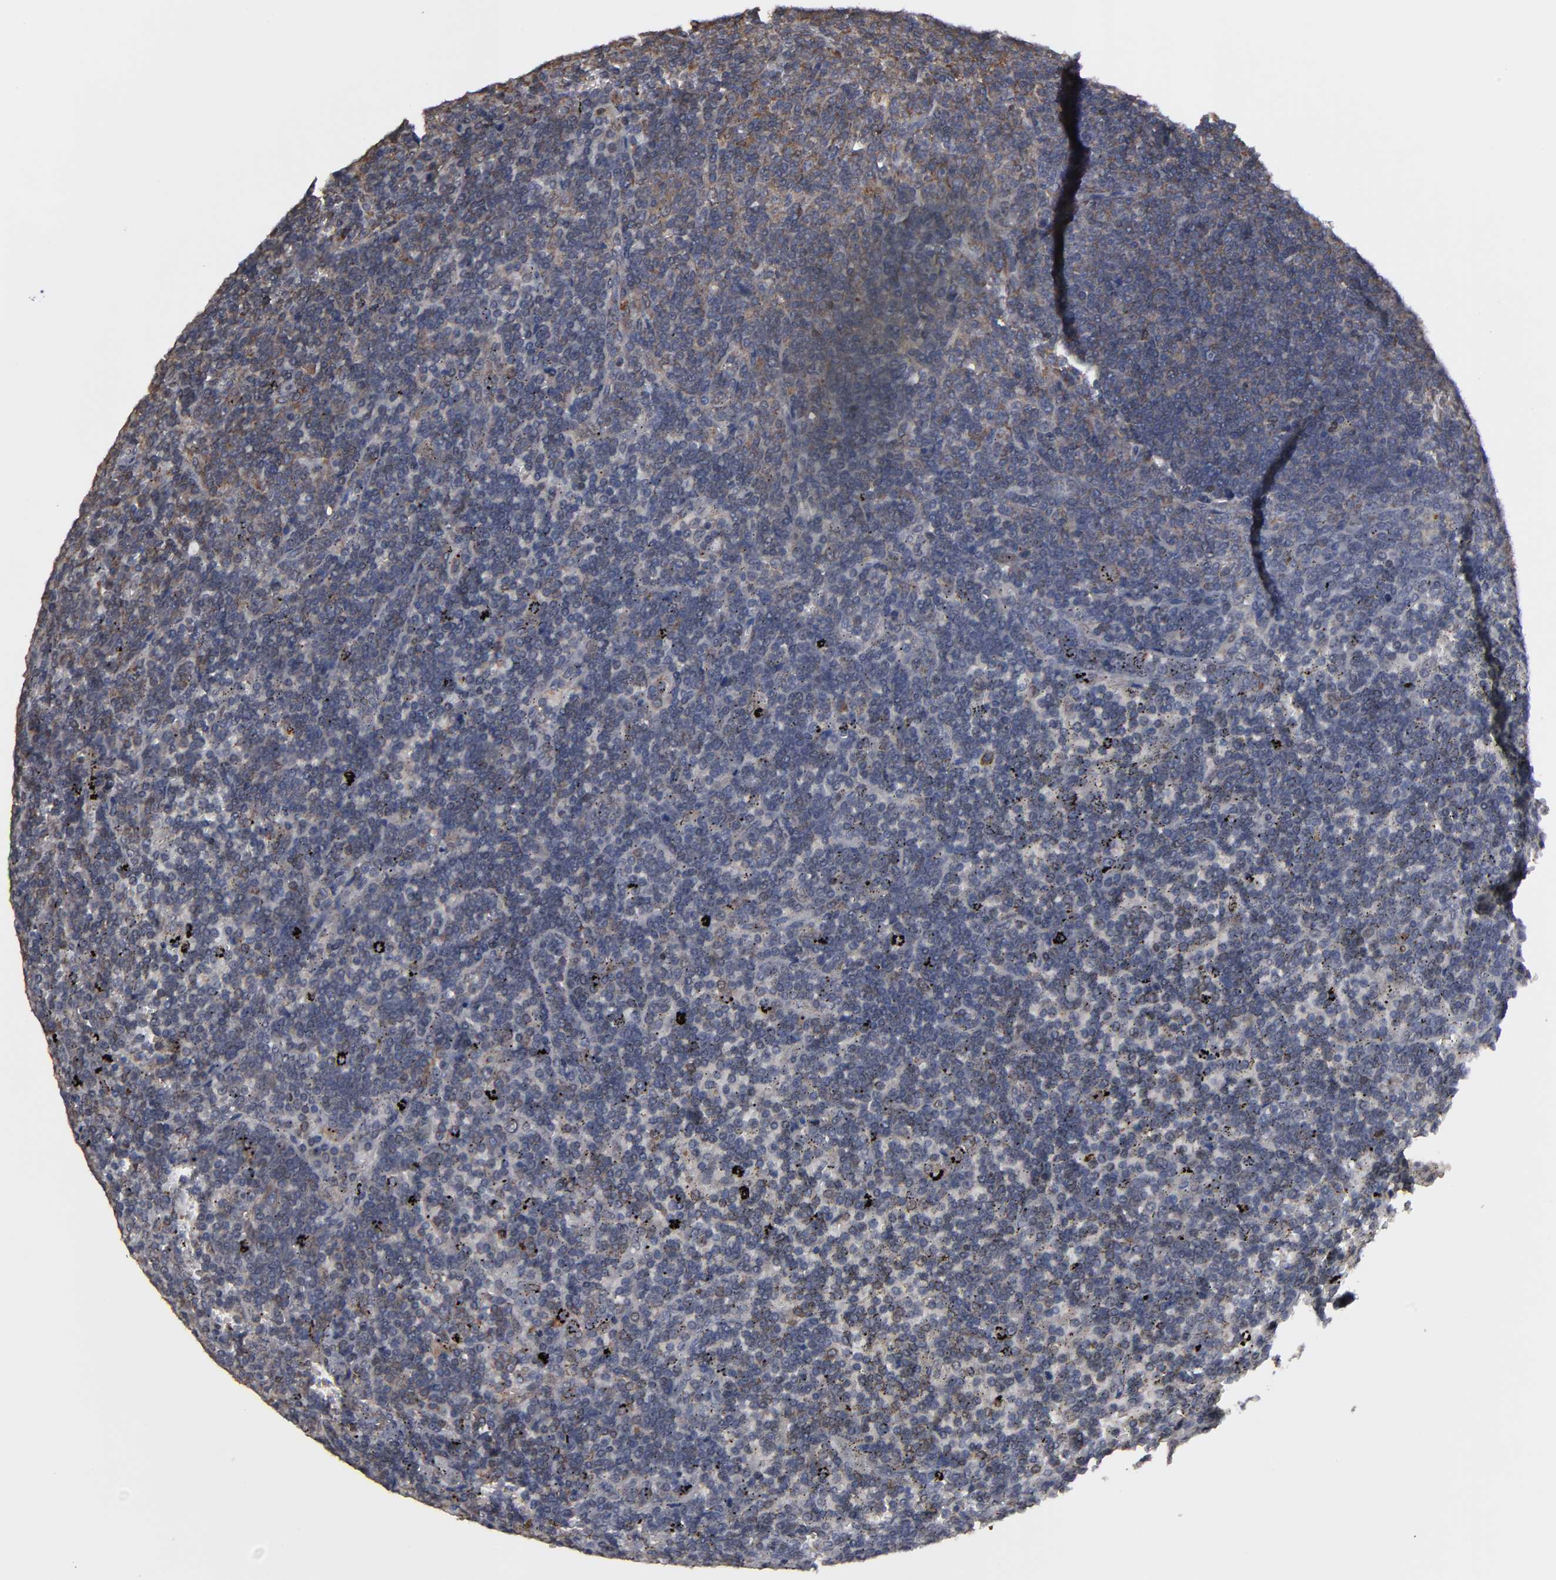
{"staining": {"intensity": "moderate", "quantity": ">75%", "location": "cytoplasmic/membranous,nuclear"}, "tissue": "lymphoma", "cell_type": "Tumor cells", "image_type": "cancer", "snomed": [{"axis": "morphology", "description": "Malignant lymphoma, non-Hodgkin's type, Low grade"}, {"axis": "topography", "description": "Spleen"}], "caption": "Immunohistochemistry (IHC) (DAB) staining of human low-grade malignant lymphoma, non-Hodgkin's type exhibits moderate cytoplasmic/membranous and nuclear protein staining in approximately >75% of tumor cells. The protein is shown in brown color, while the nuclei are stained blue.", "gene": "KIAA2026", "patient": {"sex": "male", "age": 80}}